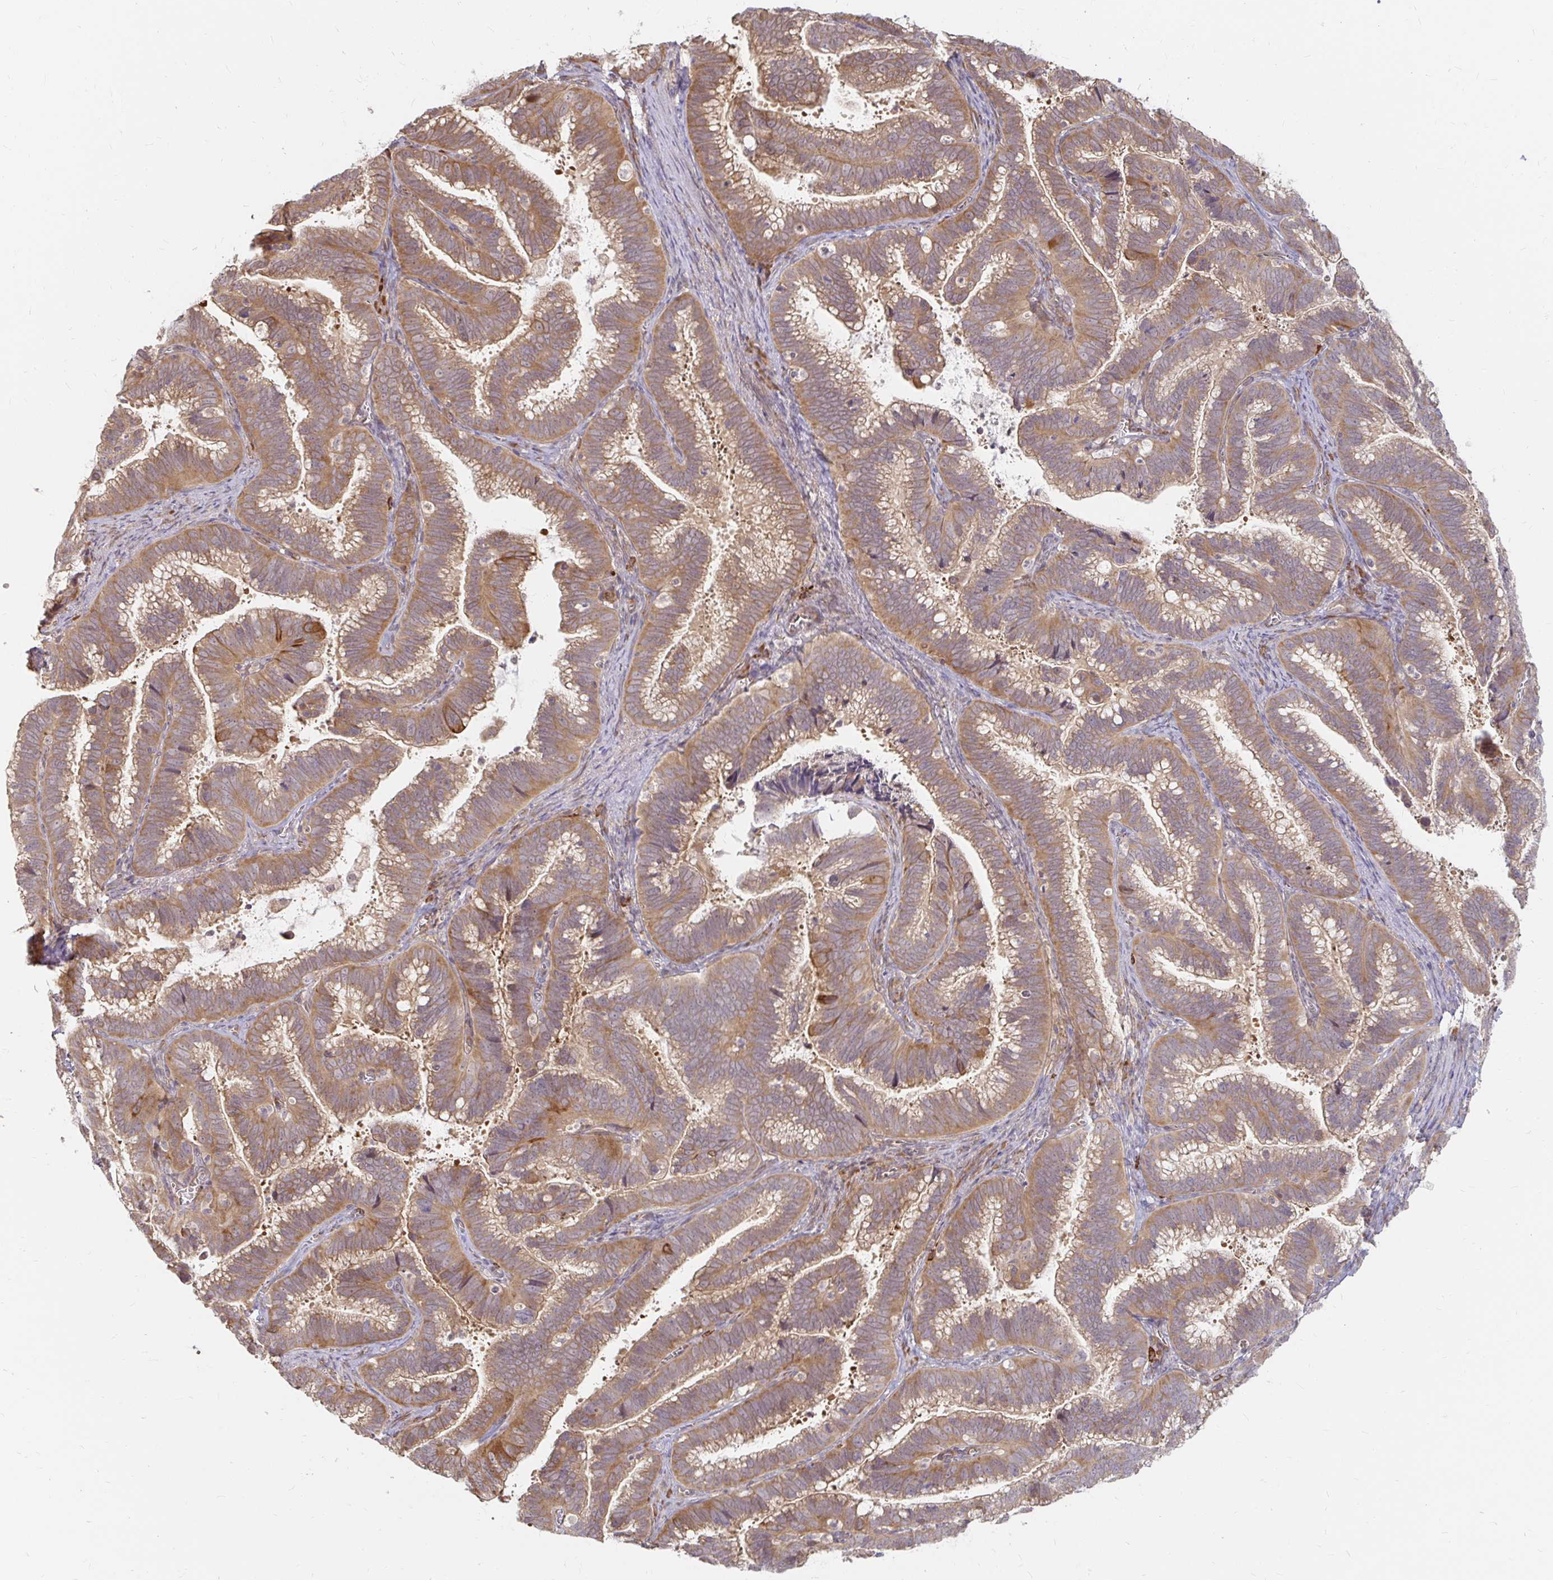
{"staining": {"intensity": "moderate", "quantity": ">75%", "location": "cytoplasmic/membranous"}, "tissue": "cervical cancer", "cell_type": "Tumor cells", "image_type": "cancer", "snomed": [{"axis": "morphology", "description": "Adenocarcinoma, NOS"}, {"axis": "topography", "description": "Cervix"}], "caption": "Adenocarcinoma (cervical) stained with a protein marker shows moderate staining in tumor cells.", "gene": "CAST", "patient": {"sex": "female", "age": 61}}